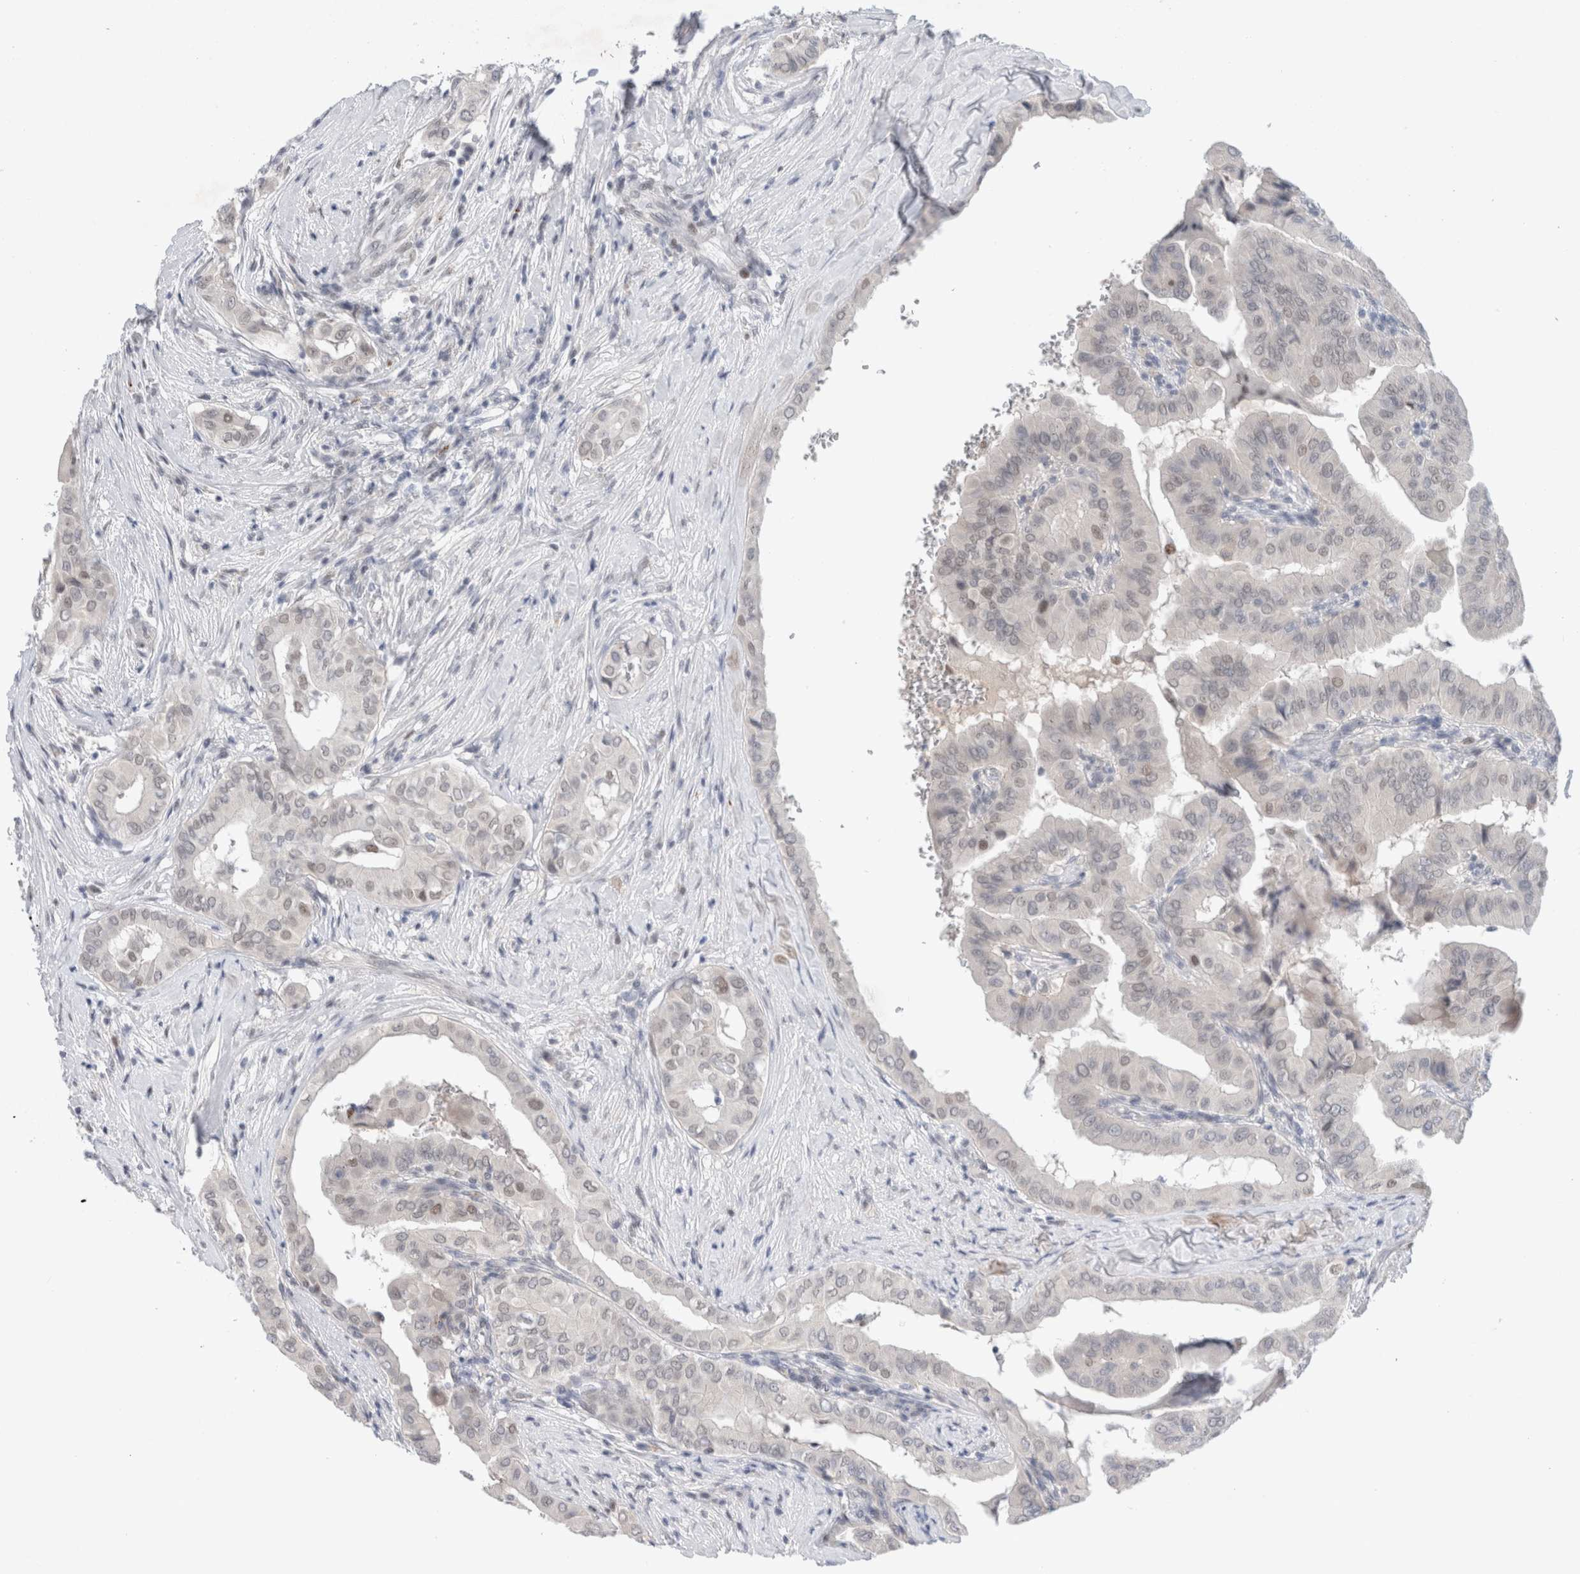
{"staining": {"intensity": "negative", "quantity": "none", "location": "none"}, "tissue": "thyroid cancer", "cell_type": "Tumor cells", "image_type": "cancer", "snomed": [{"axis": "morphology", "description": "Papillary adenocarcinoma, NOS"}, {"axis": "topography", "description": "Thyroid gland"}], "caption": "This histopathology image is of thyroid cancer stained with IHC to label a protein in brown with the nuclei are counter-stained blue. There is no staining in tumor cells.", "gene": "KNL1", "patient": {"sex": "male", "age": 33}}